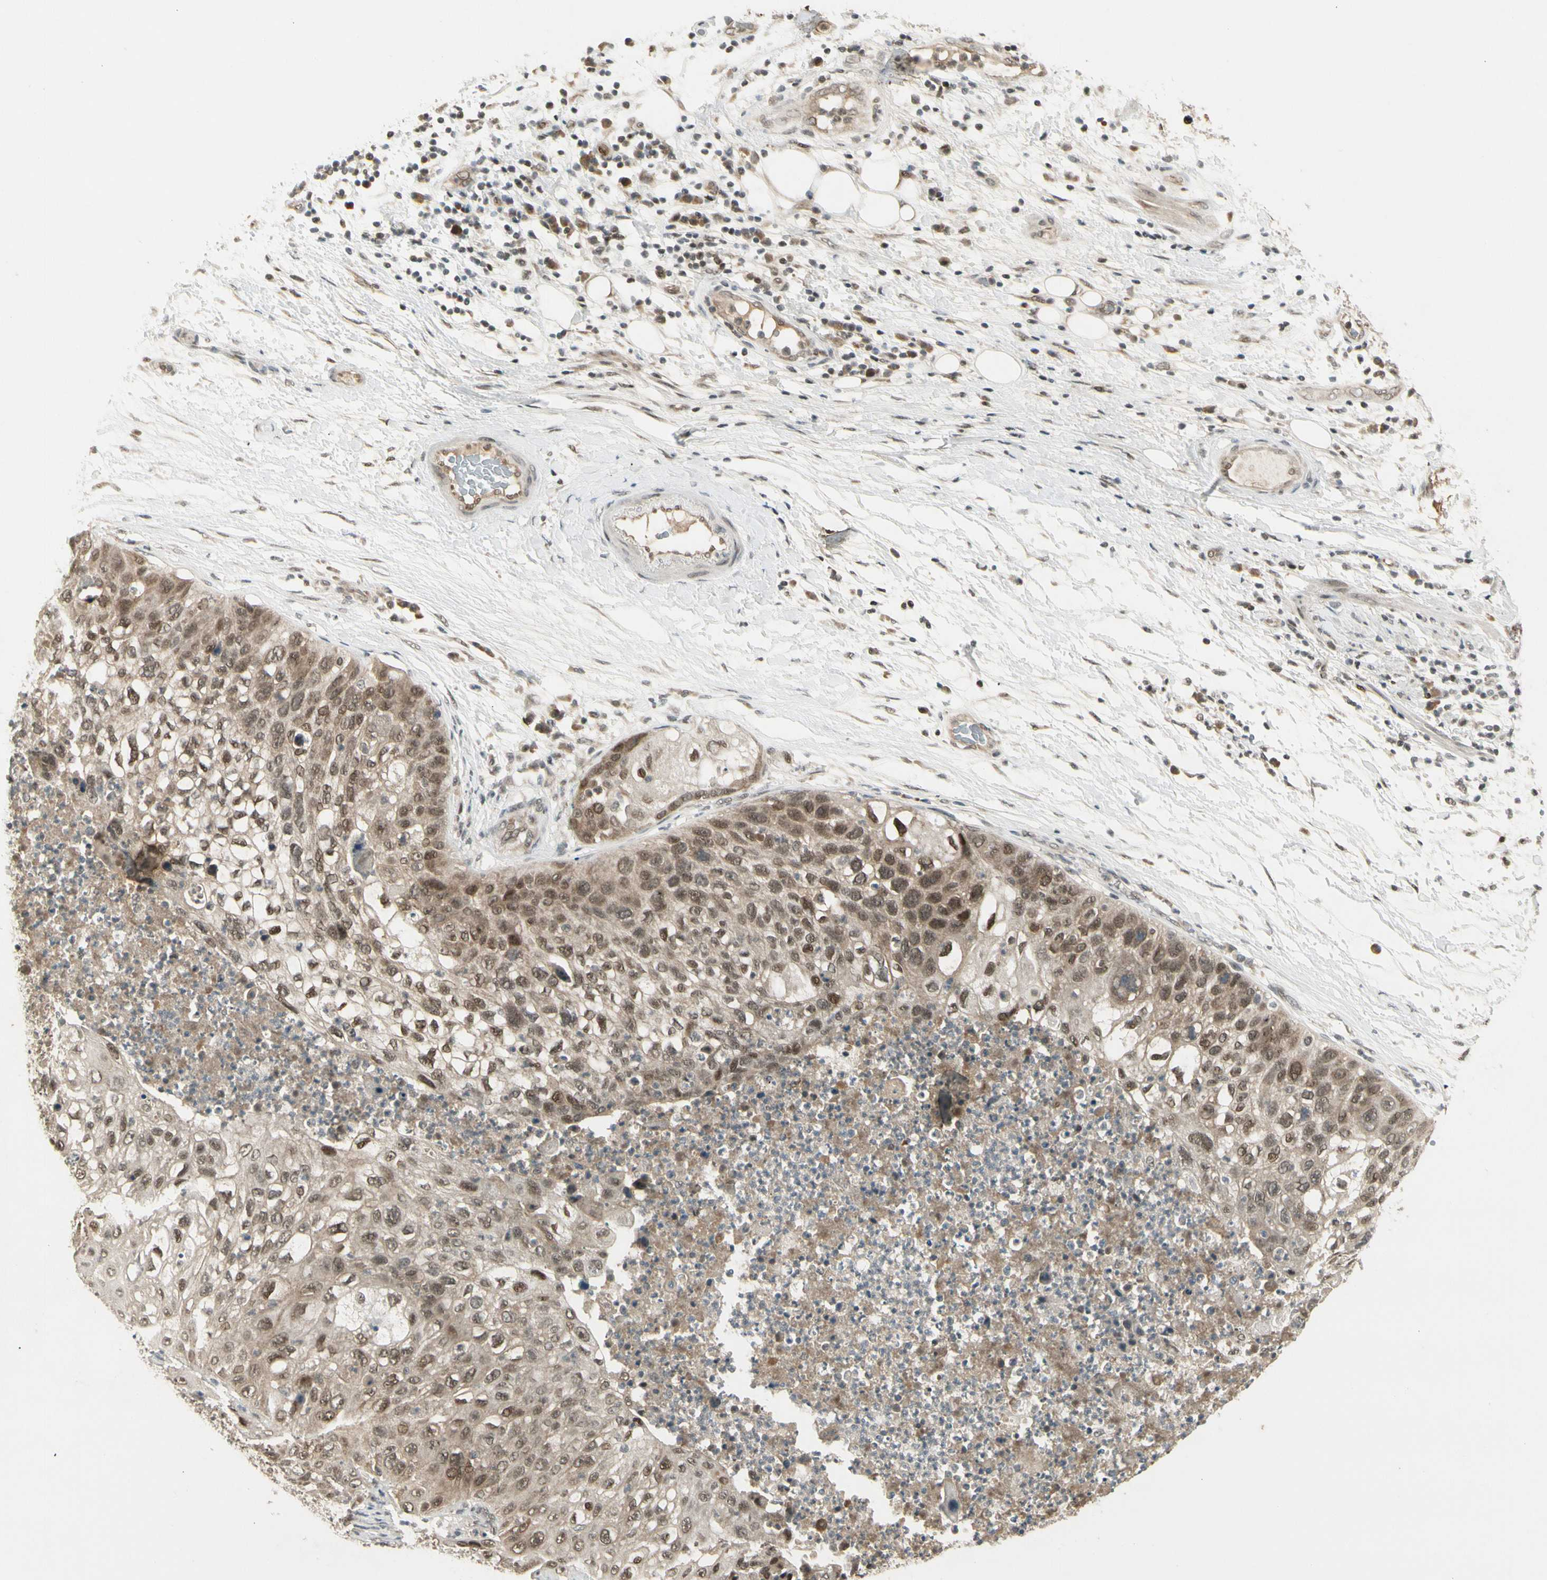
{"staining": {"intensity": "moderate", "quantity": "25%-75%", "location": "nuclear"}, "tissue": "lung cancer", "cell_type": "Tumor cells", "image_type": "cancer", "snomed": [{"axis": "morphology", "description": "Inflammation, NOS"}, {"axis": "morphology", "description": "Squamous cell carcinoma, NOS"}, {"axis": "topography", "description": "Lymph node"}, {"axis": "topography", "description": "Soft tissue"}, {"axis": "topography", "description": "Lung"}], "caption": "Tumor cells demonstrate medium levels of moderate nuclear positivity in about 25%-75% of cells in squamous cell carcinoma (lung).", "gene": "CDK11A", "patient": {"sex": "male", "age": 66}}